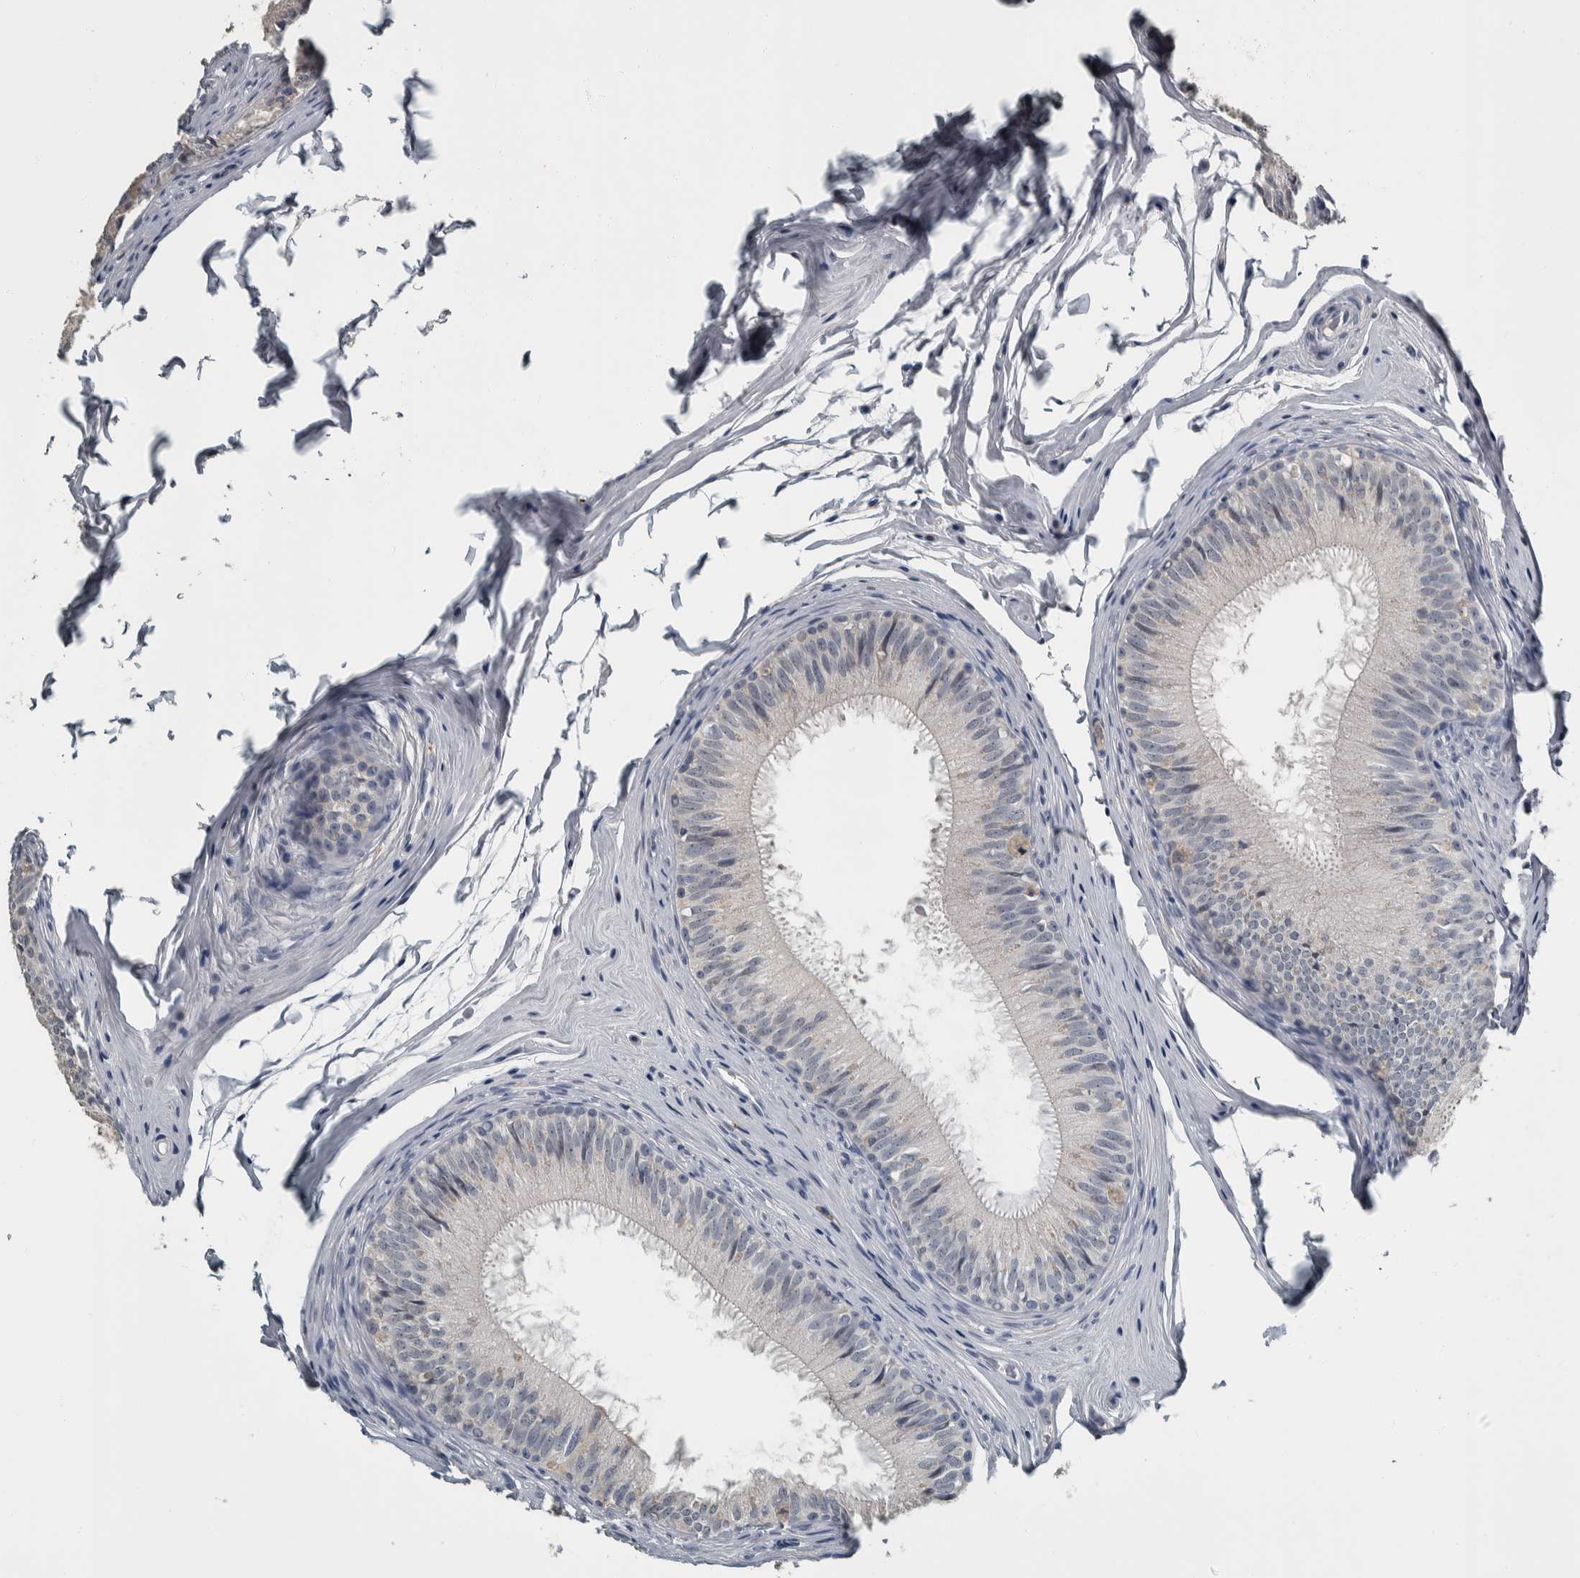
{"staining": {"intensity": "weak", "quantity": "<25%", "location": "cytoplasmic/membranous"}, "tissue": "epididymis", "cell_type": "Glandular cells", "image_type": "normal", "snomed": [{"axis": "morphology", "description": "Normal tissue, NOS"}, {"axis": "topography", "description": "Epididymis"}], "caption": "Immunohistochemical staining of benign epididymis exhibits no significant expression in glandular cells.", "gene": "CAVIN4", "patient": {"sex": "male", "age": 32}}